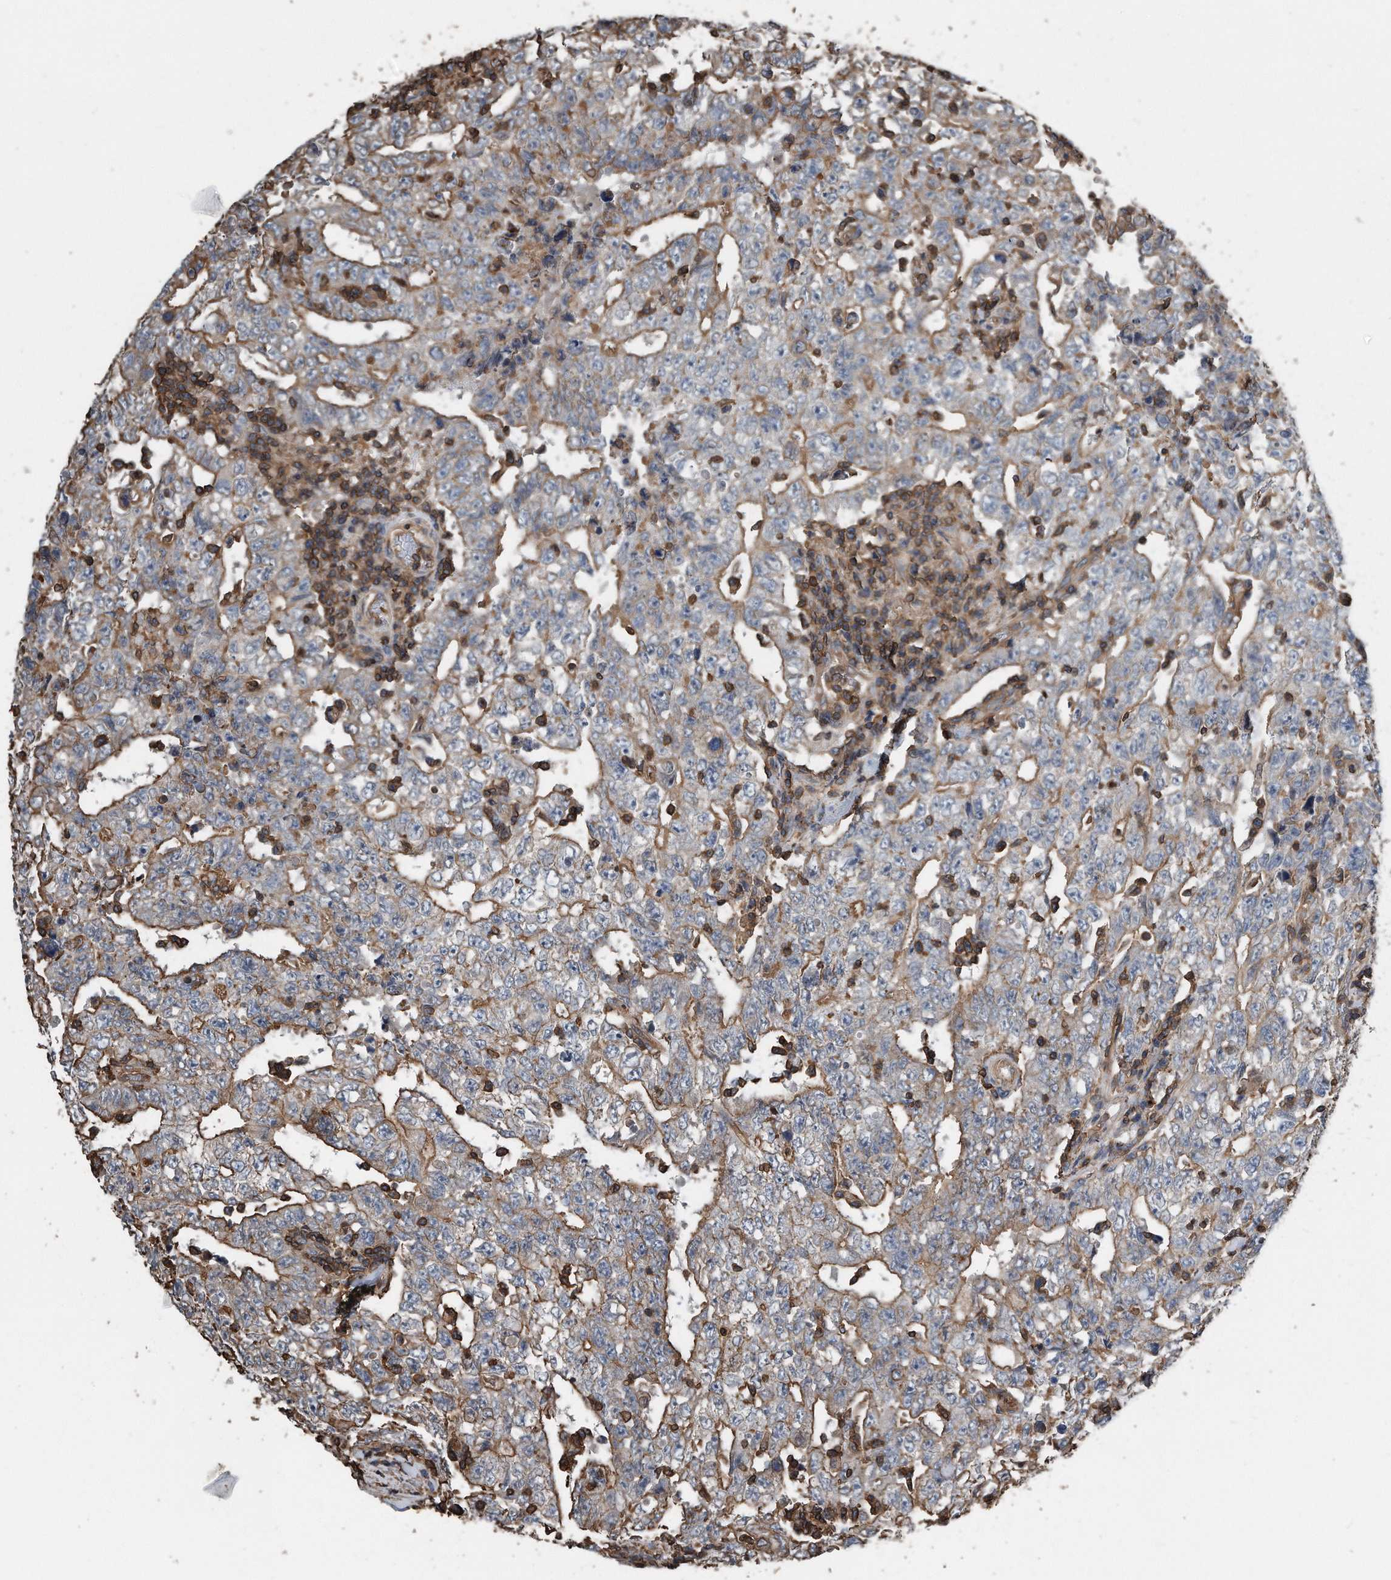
{"staining": {"intensity": "moderate", "quantity": ">75%", "location": "cytoplasmic/membranous"}, "tissue": "testis cancer", "cell_type": "Tumor cells", "image_type": "cancer", "snomed": [{"axis": "morphology", "description": "Carcinoma, Embryonal, NOS"}, {"axis": "topography", "description": "Testis"}], "caption": "Immunohistochemical staining of human testis cancer displays medium levels of moderate cytoplasmic/membranous protein staining in approximately >75% of tumor cells.", "gene": "RSPO3", "patient": {"sex": "male", "age": 26}}